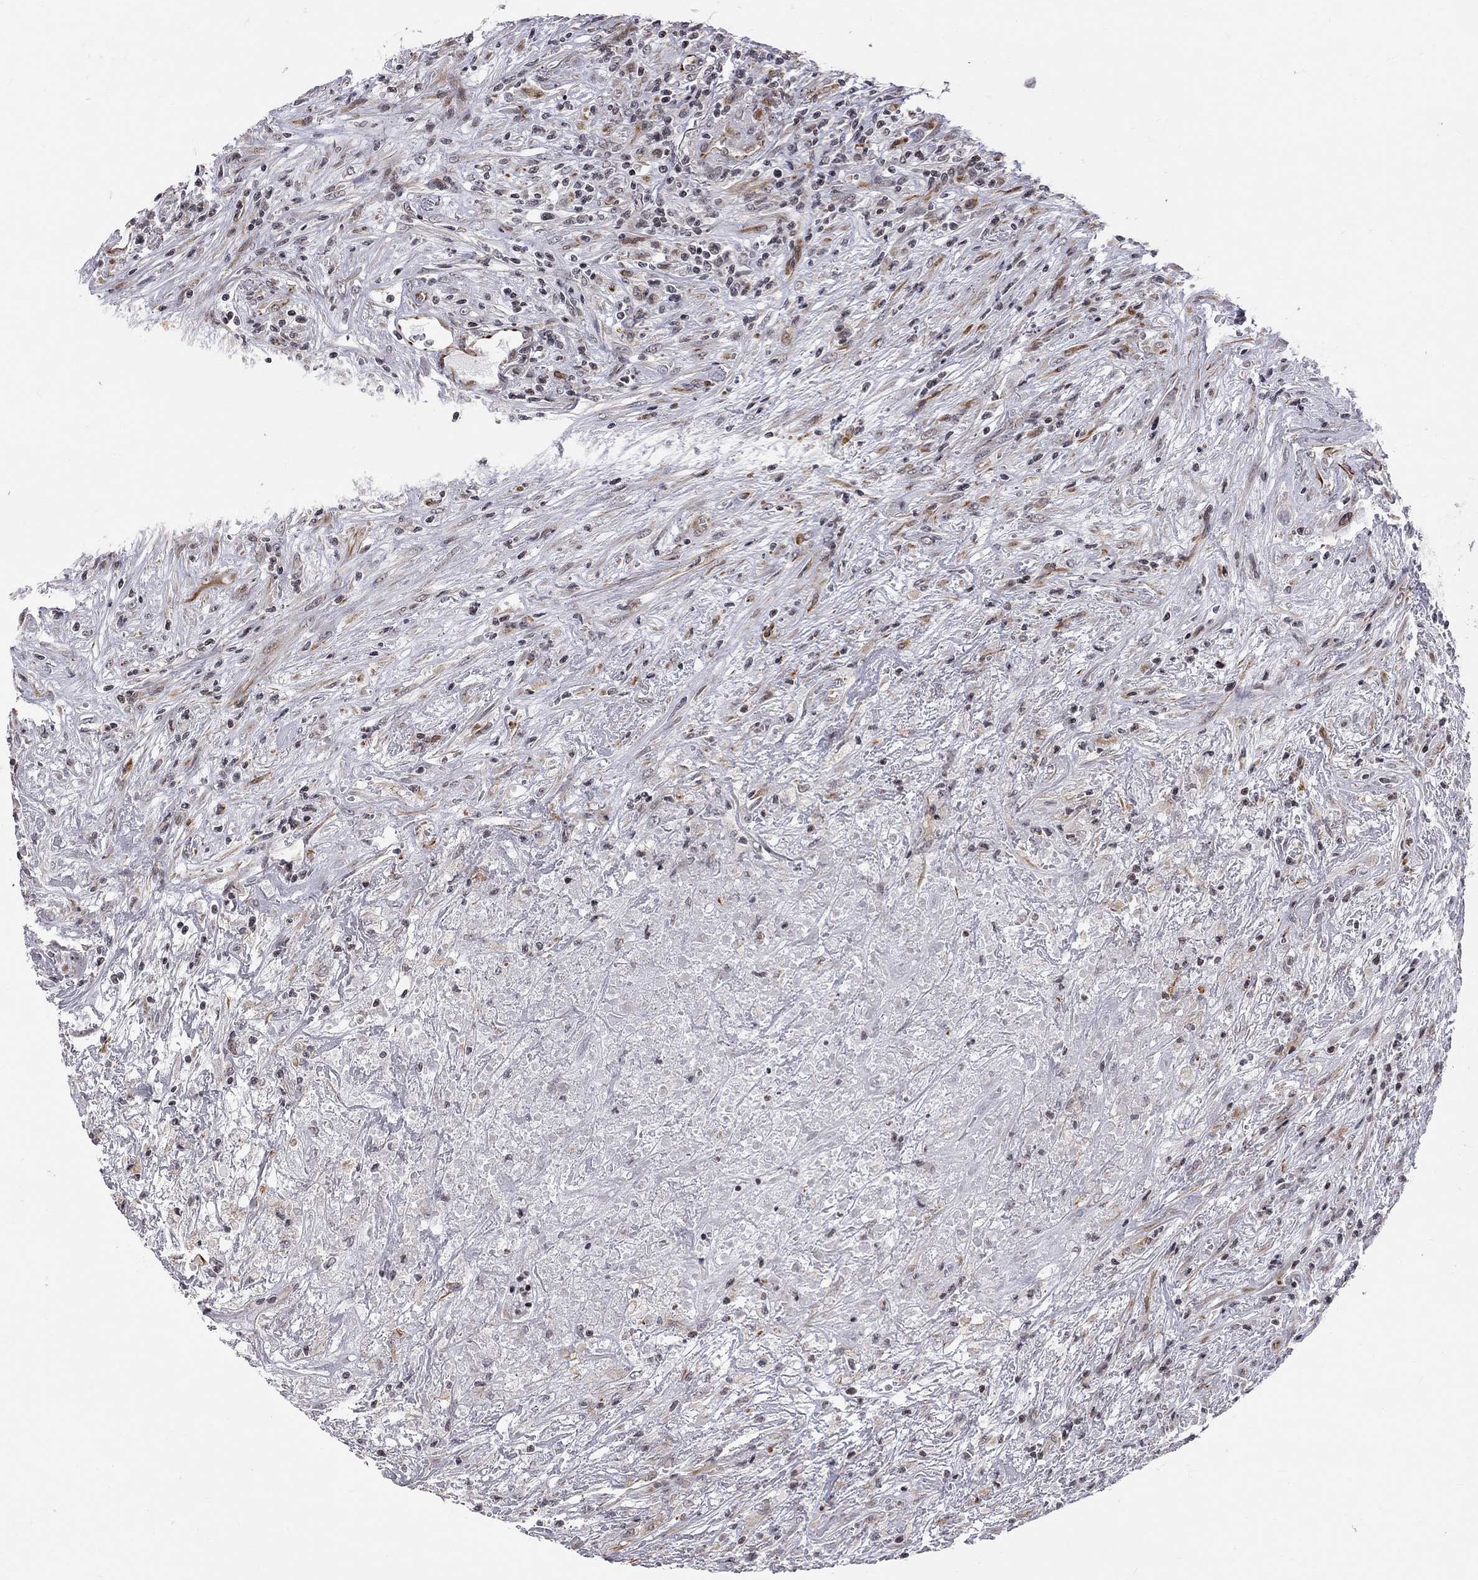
{"staining": {"intensity": "negative", "quantity": "none", "location": "none"}, "tissue": "lymphoma", "cell_type": "Tumor cells", "image_type": "cancer", "snomed": [{"axis": "morphology", "description": "Malignant lymphoma, non-Hodgkin's type, High grade"}, {"axis": "topography", "description": "Lung"}], "caption": "DAB immunohistochemical staining of human malignant lymphoma, non-Hodgkin's type (high-grade) shows no significant expression in tumor cells.", "gene": "MTNR1B", "patient": {"sex": "male", "age": 79}}